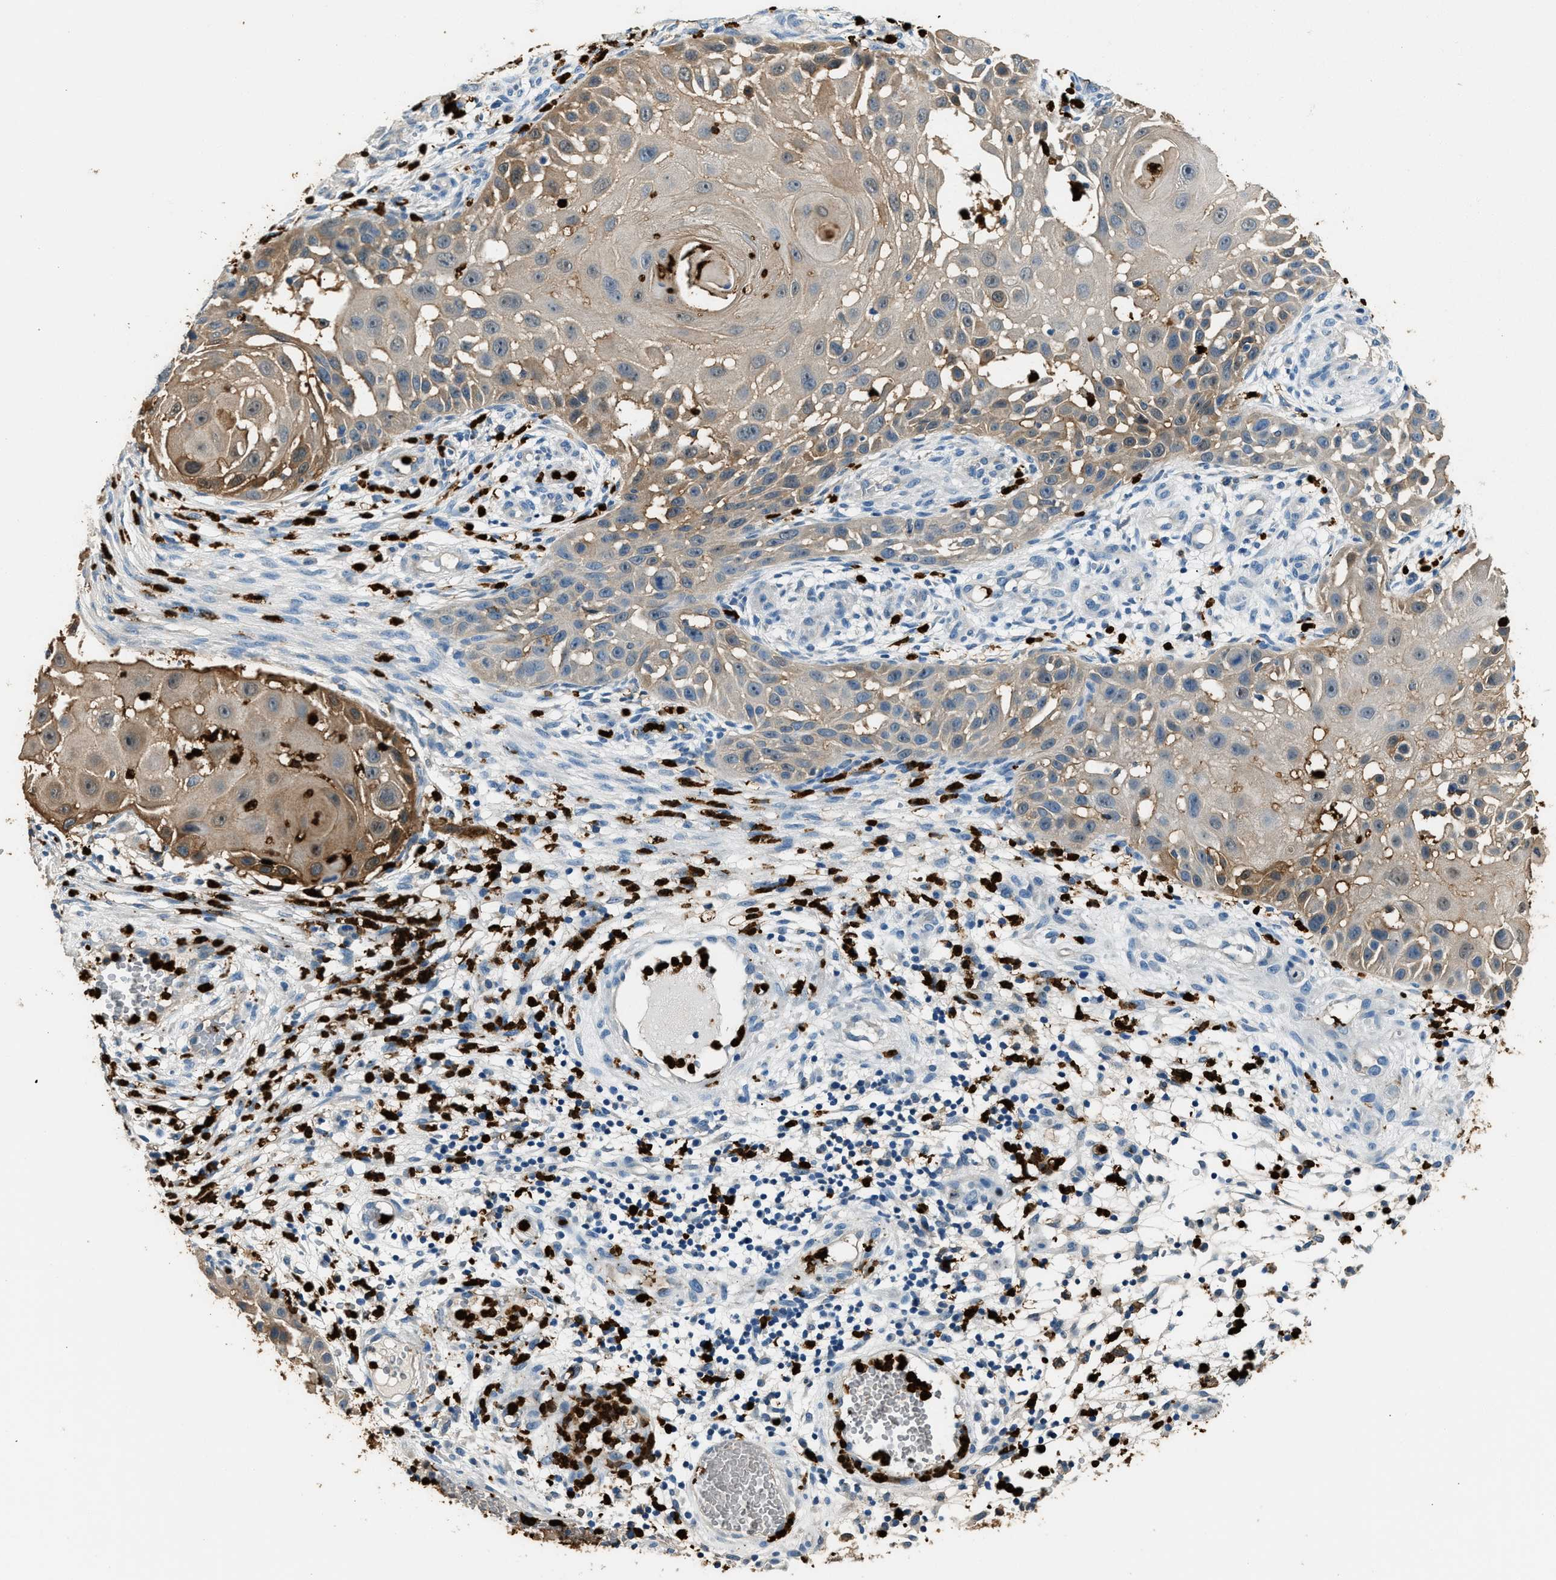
{"staining": {"intensity": "moderate", "quantity": "25%-75%", "location": "cytoplasmic/membranous"}, "tissue": "skin cancer", "cell_type": "Tumor cells", "image_type": "cancer", "snomed": [{"axis": "morphology", "description": "Squamous cell carcinoma, NOS"}, {"axis": "topography", "description": "Skin"}], "caption": "Tumor cells show moderate cytoplasmic/membranous expression in about 25%-75% of cells in skin cancer (squamous cell carcinoma).", "gene": "ANXA3", "patient": {"sex": "female", "age": 44}}